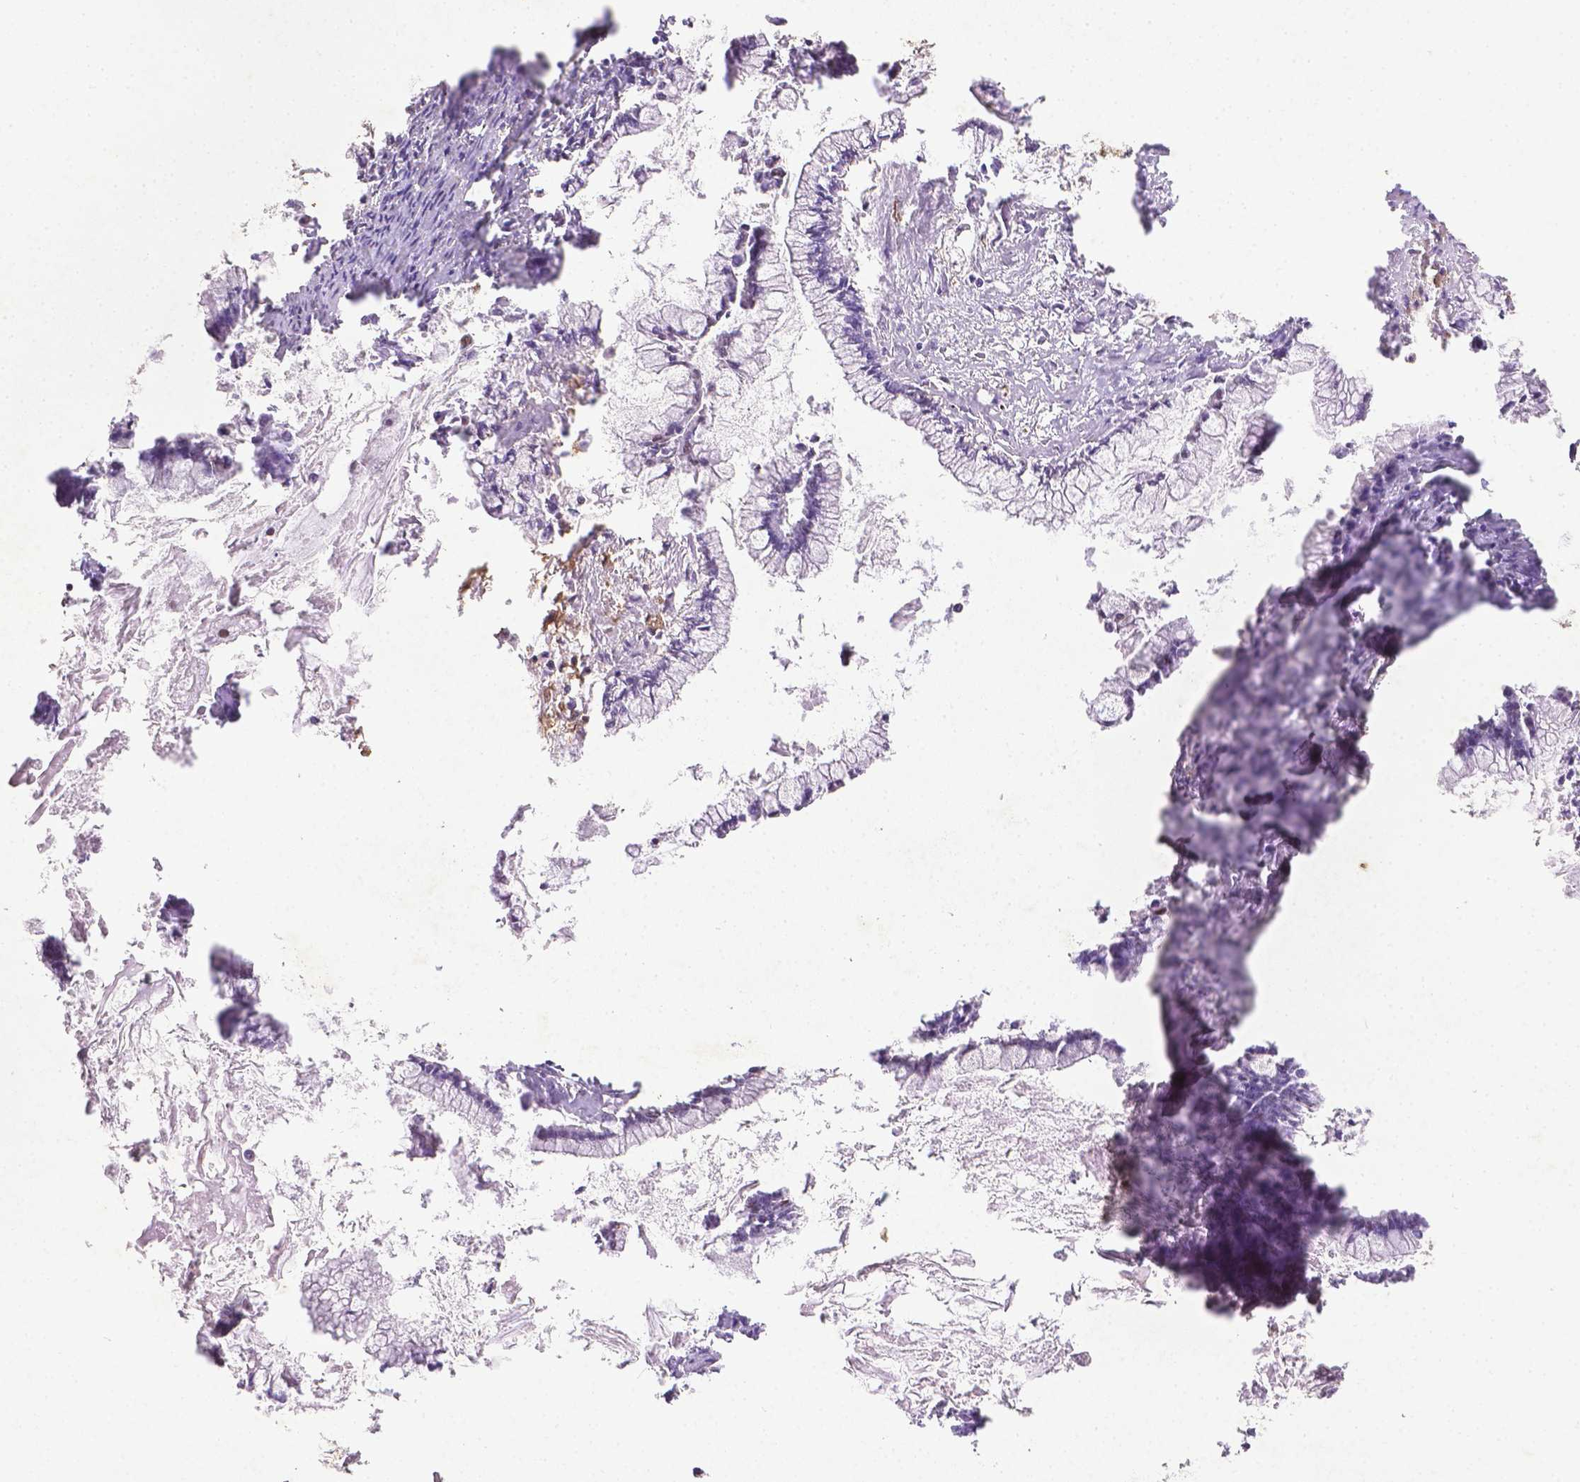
{"staining": {"intensity": "moderate", "quantity": "<25%", "location": "nuclear"}, "tissue": "ovarian cancer", "cell_type": "Tumor cells", "image_type": "cancer", "snomed": [{"axis": "morphology", "description": "Cystadenocarcinoma, mucinous, NOS"}, {"axis": "topography", "description": "Ovary"}], "caption": "This micrograph exhibits ovarian mucinous cystadenocarcinoma stained with immunohistochemistry (IHC) to label a protein in brown. The nuclear of tumor cells show moderate positivity for the protein. Nuclei are counter-stained blue.", "gene": "CDKN1A", "patient": {"sex": "female", "age": 67}}